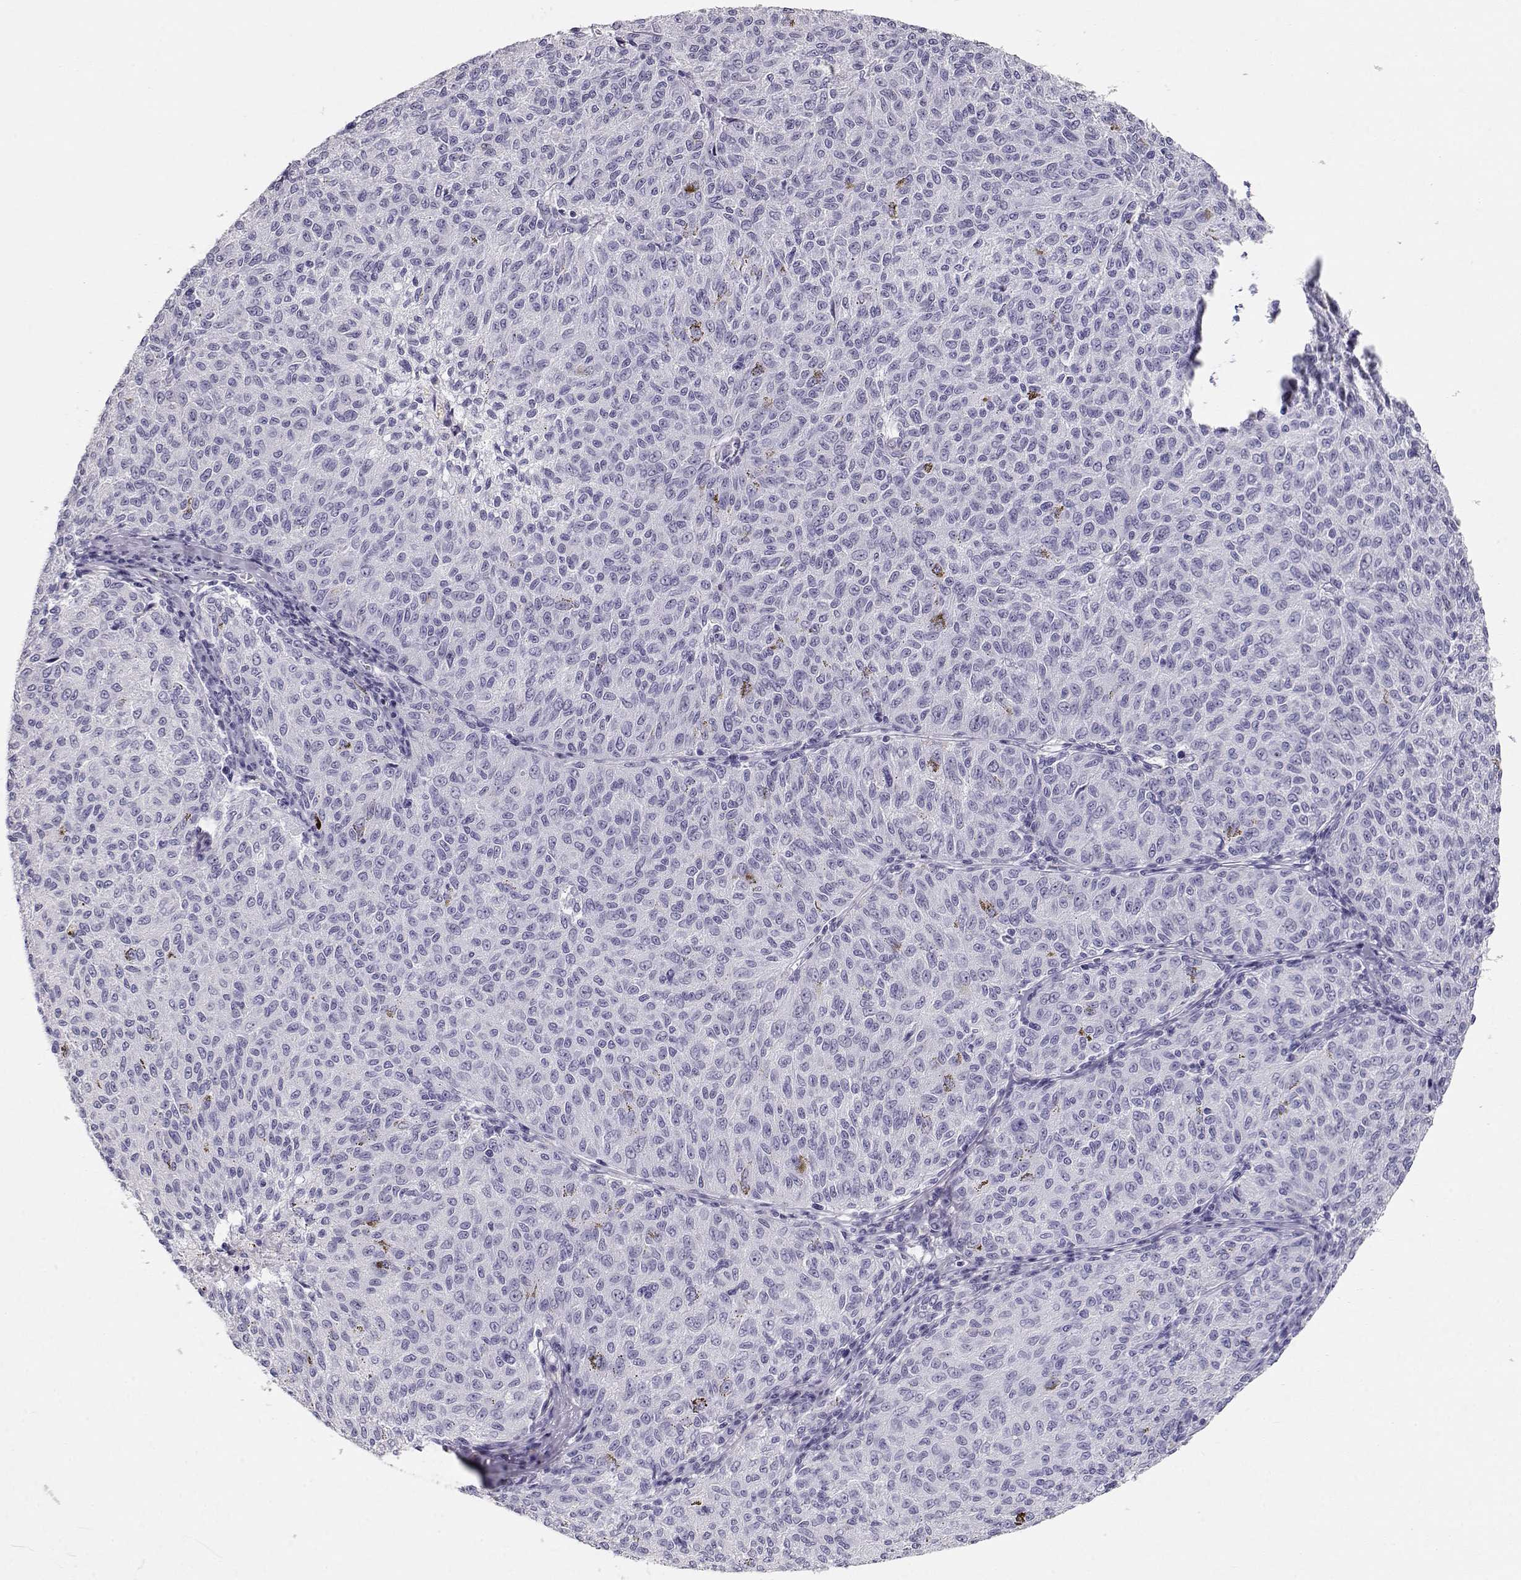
{"staining": {"intensity": "negative", "quantity": "none", "location": "none"}, "tissue": "melanoma", "cell_type": "Tumor cells", "image_type": "cancer", "snomed": [{"axis": "morphology", "description": "Malignant melanoma, NOS"}, {"axis": "topography", "description": "Skin"}], "caption": "Immunohistochemistry micrograph of human melanoma stained for a protein (brown), which reveals no expression in tumor cells.", "gene": "MAGEC1", "patient": {"sex": "female", "age": 72}}